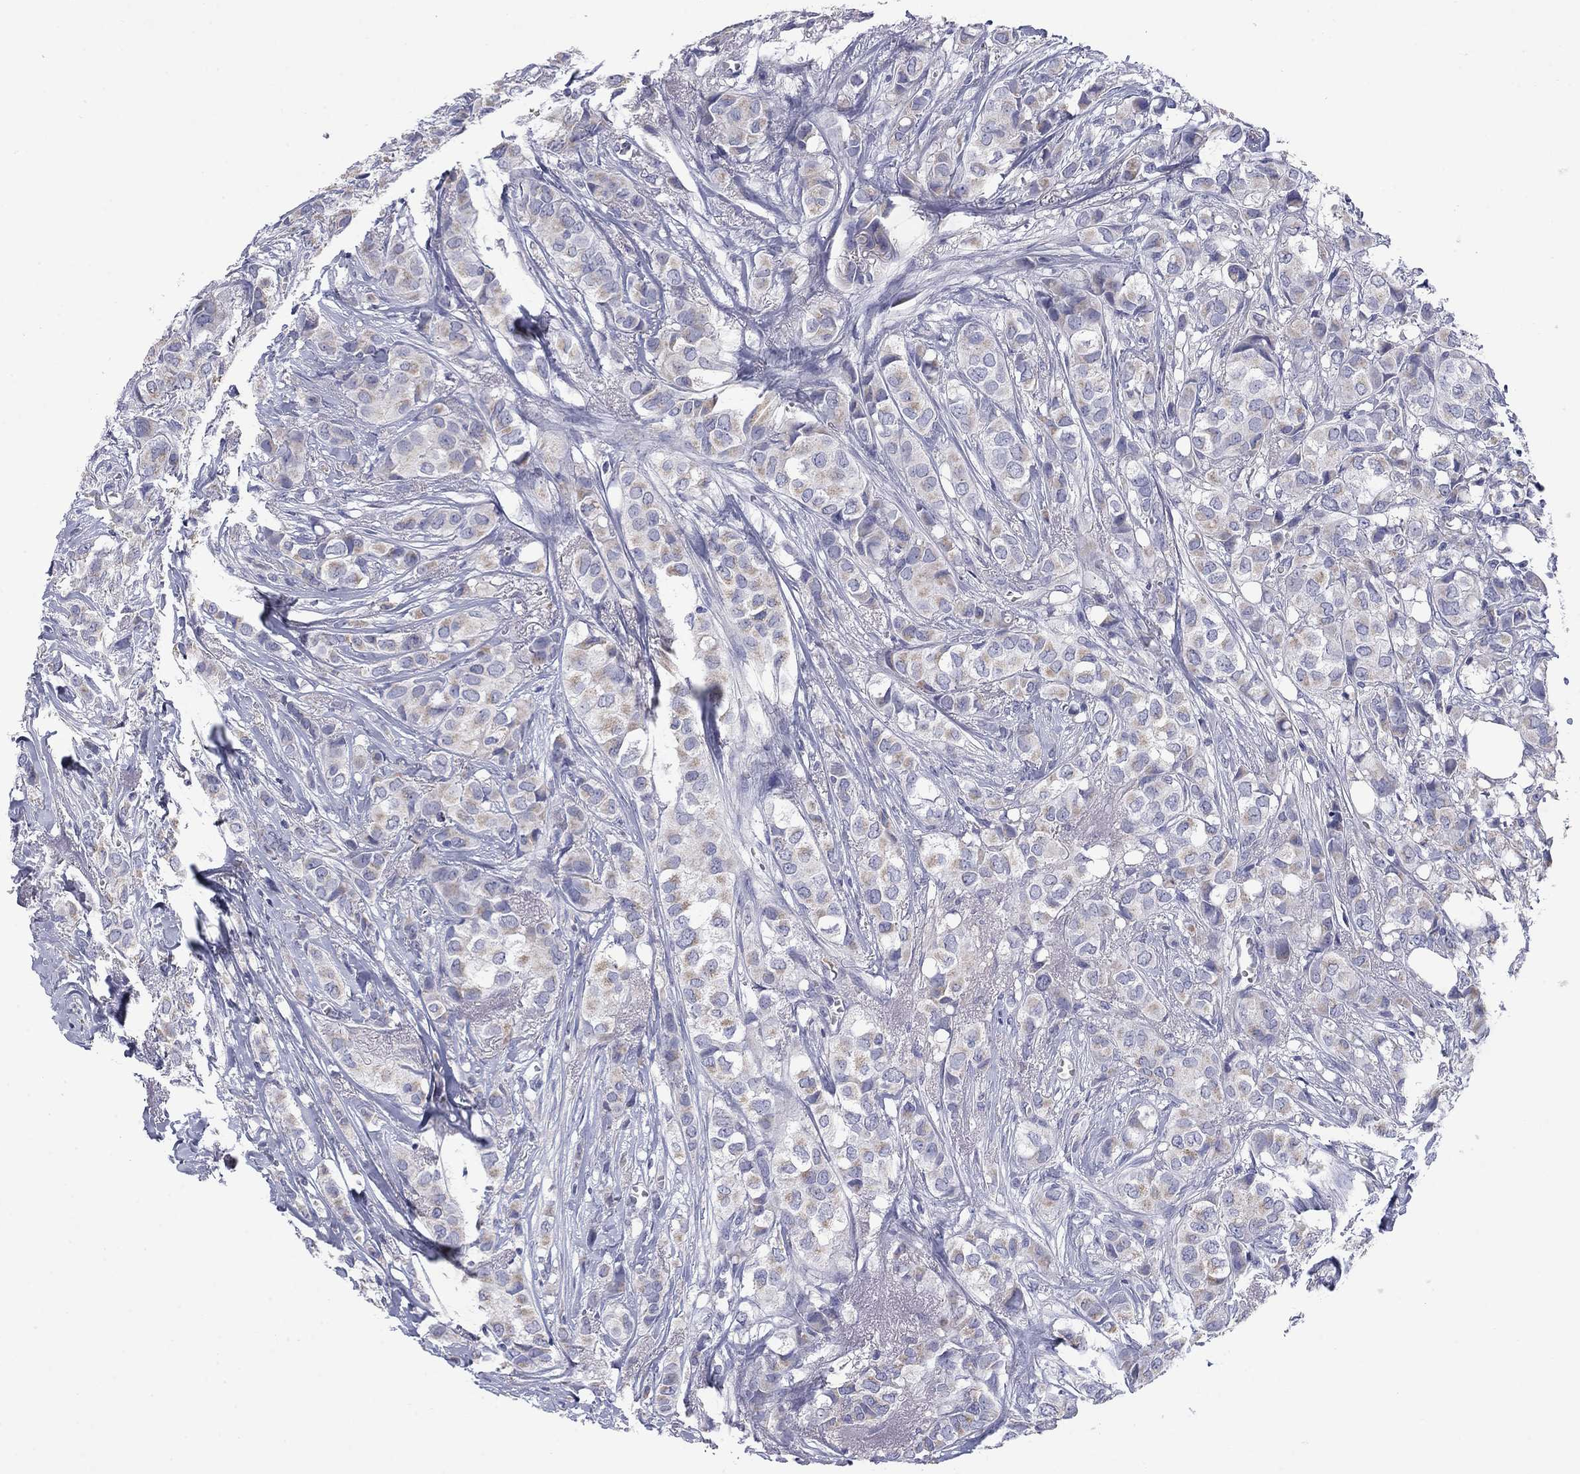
{"staining": {"intensity": "weak", "quantity": "<25%", "location": "cytoplasmic/membranous"}, "tissue": "breast cancer", "cell_type": "Tumor cells", "image_type": "cancer", "snomed": [{"axis": "morphology", "description": "Duct carcinoma"}, {"axis": "topography", "description": "Breast"}], "caption": "Tumor cells show no significant protein staining in breast cancer.", "gene": "FRK", "patient": {"sex": "female", "age": 85}}